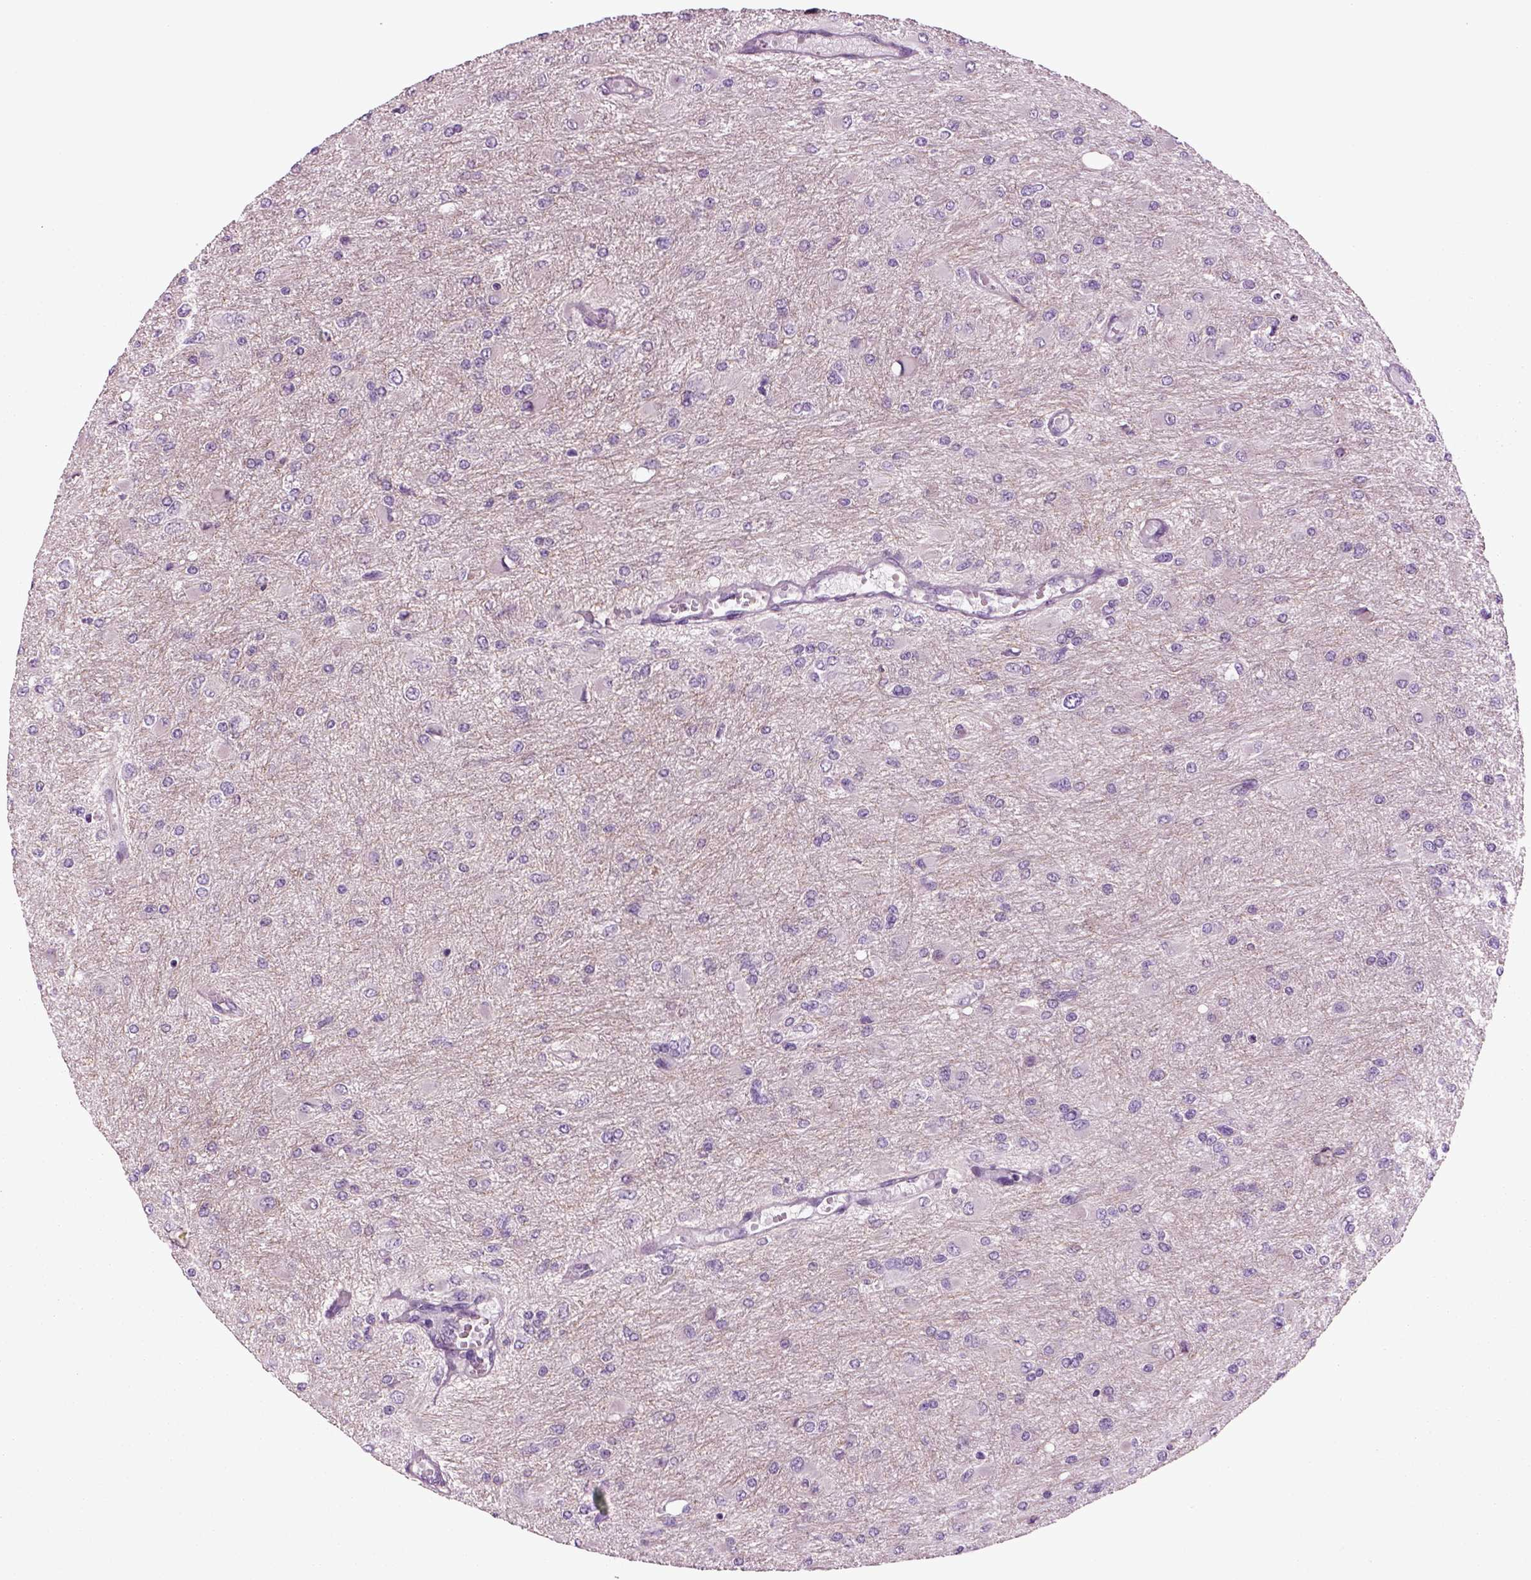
{"staining": {"intensity": "negative", "quantity": "none", "location": "none"}, "tissue": "glioma", "cell_type": "Tumor cells", "image_type": "cancer", "snomed": [{"axis": "morphology", "description": "Glioma, malignant, High grade"}, {"axis": "topography", "description": "Cerebral cortex"}], "caption": "The IHC photomicrograph has no significant expression in tumor cells of malignant glioma (high-grade) tissue.", "gene": "HAGHL", "patient": {"sex": "female", "age": 36}}